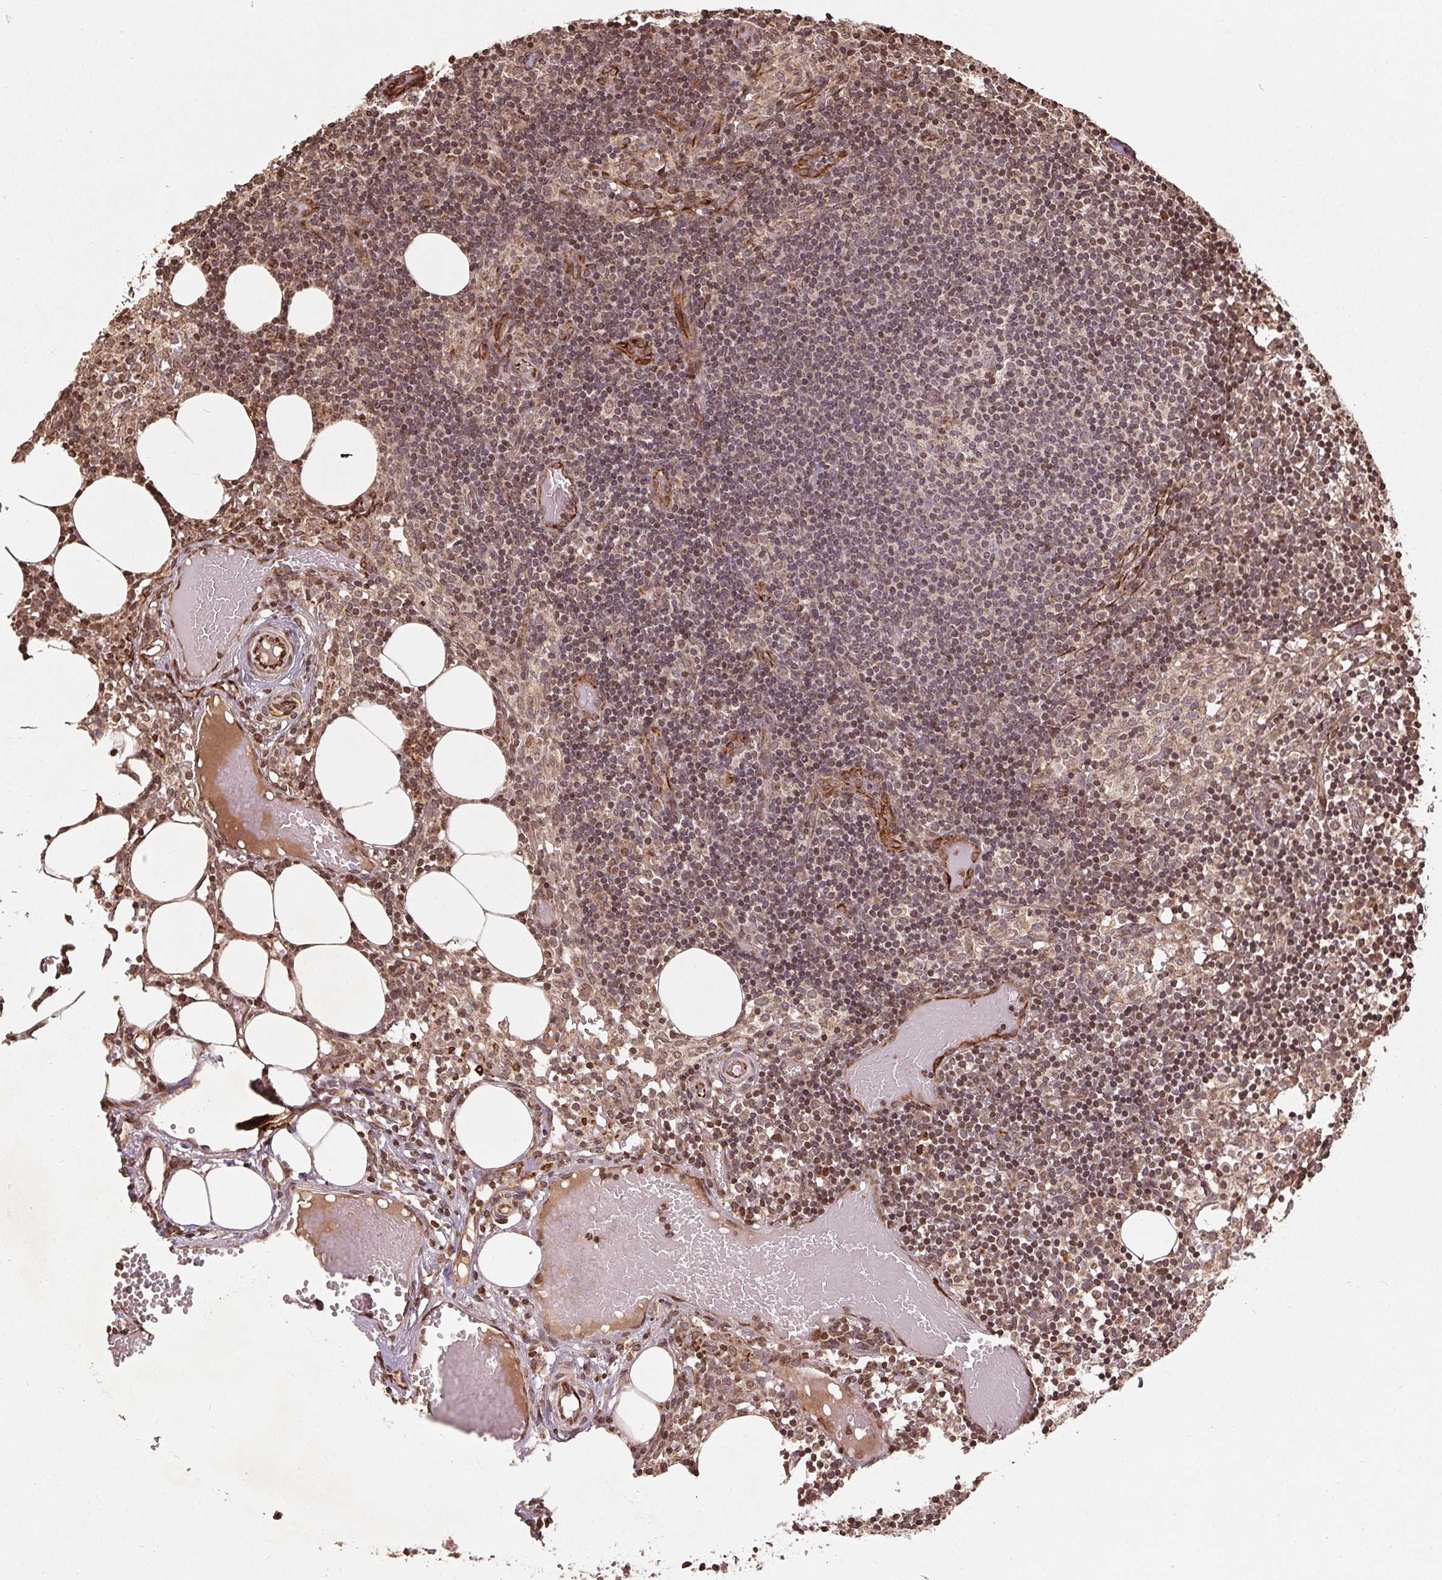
{"staining": {"intensity": "weak", "quantity": "<25%", "location": "cytoplasmic/membranous"}, "tissue": "lymph node", "cell_type": "Germinal center cells", "image_type": "normal", "snomed": [{"axis": "morphology", "description": "Normal tissue, NOS"}, {"axis": "topography", "description": "Lymph node"}], "caption": "DAB immunohistochemical staining of benign lymph node displays no significant expression in germinal center cells. Brightfield microscopy of immunohistochemistry (IHC) stained with DAB (3,3'-diaminobenzidine) (brown) and hematoxylin (blue), captured at high magnification.", "gene": "SPRED2", "patient": {"sex": "female", "age": 41}}